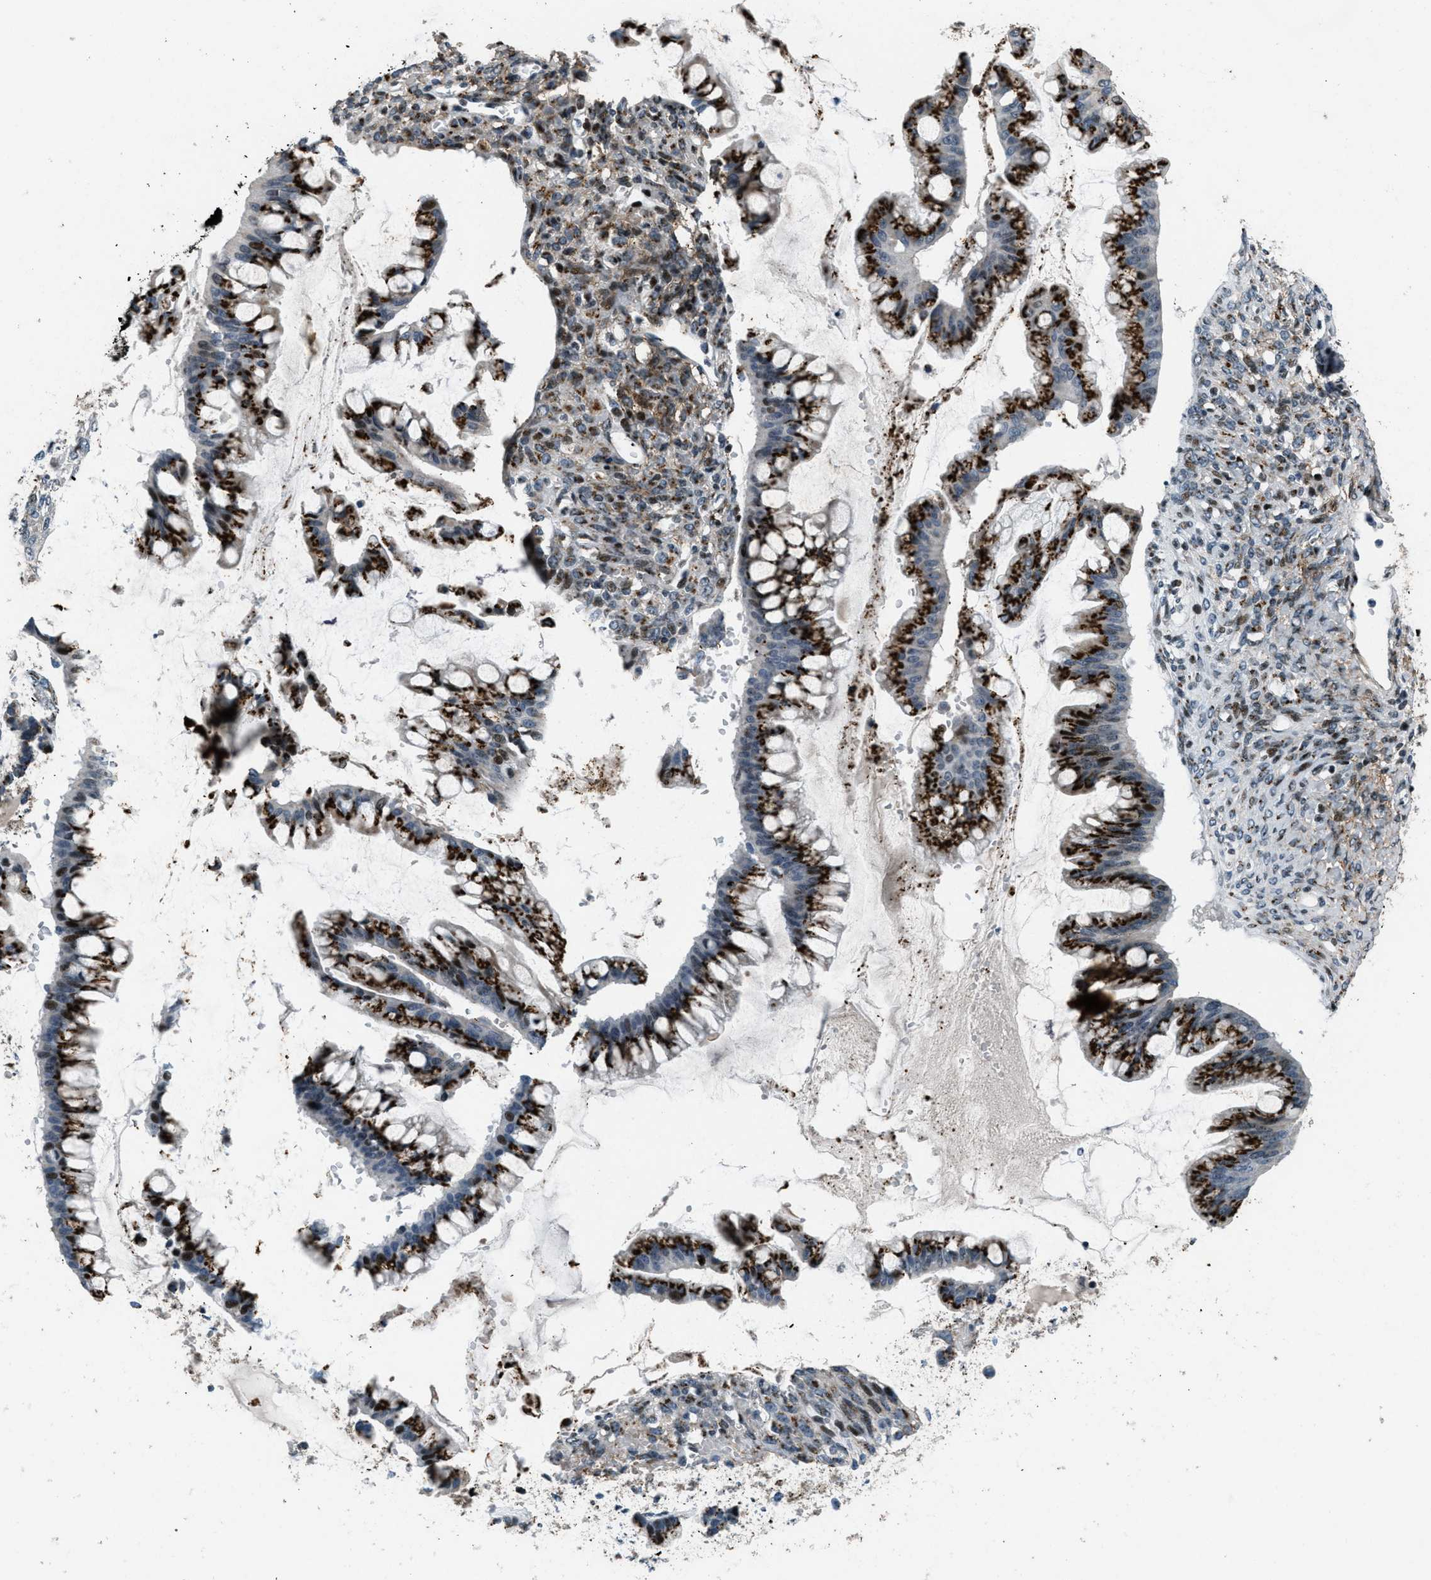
{"staining": {"intensity": "strong", "quantity": ">75%", "location": "cytoplasmic/membranous"}, "tissue": "ovarian cancer", "cell_type": "Tumor cells", "image_type": "cancer", "snomed": [{"axis": "morphology", "description": "Cystadenocarcinoma, mucinous, NOS"}, {"axis": "topography", "description": "Ovary"}], "caption": "The histopathology image displays a brown stain indicating the presence of a protein in the cytoplasmic/membranous of tumor cells in ovarian mucinous cystadenocarcinoma.", "gene": "GPC6", "patient": {"sex": "female", "age": 73}}